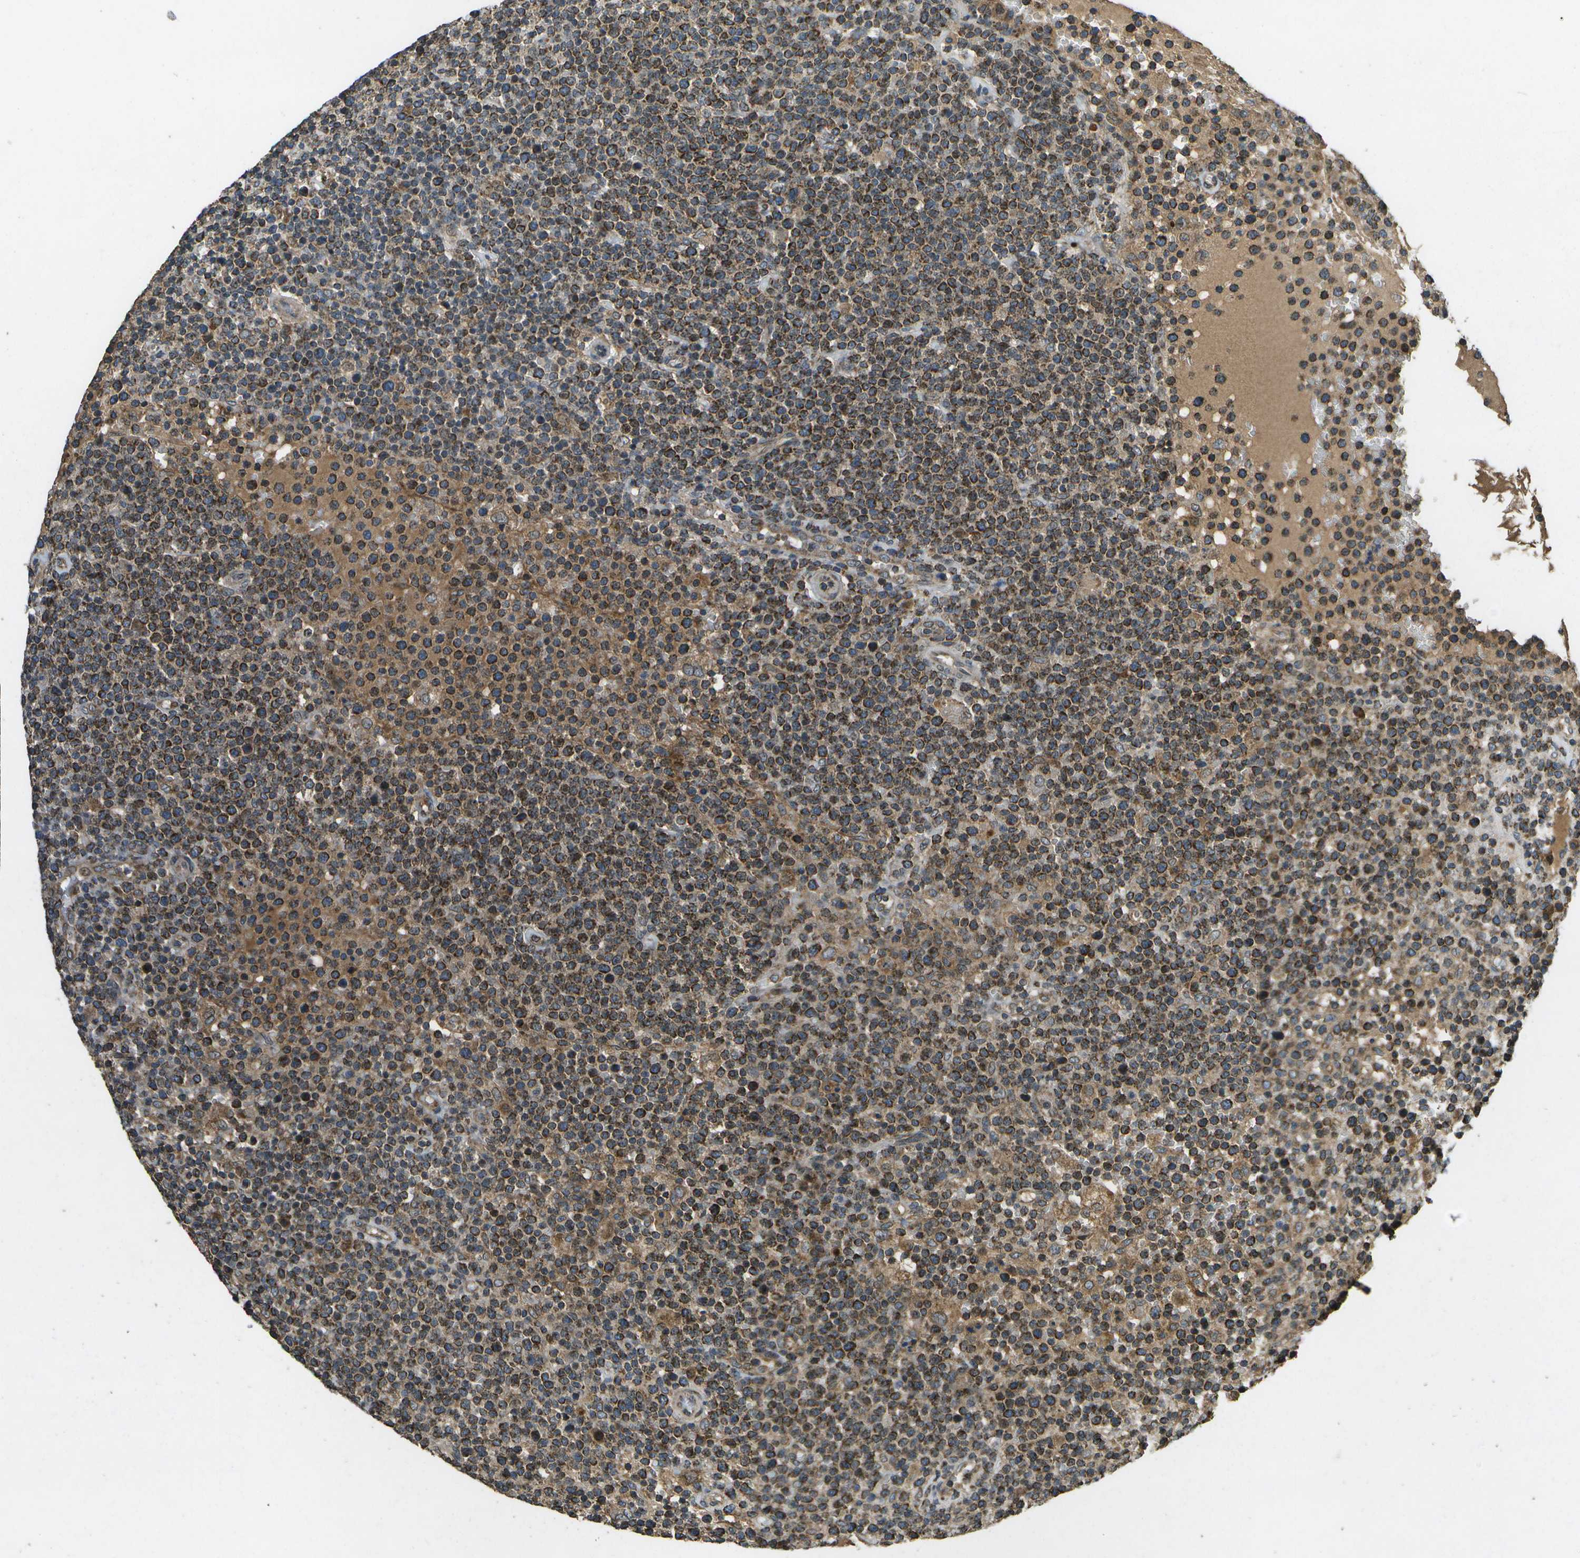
{"staining": {"intensity": "strong", "quantity": ">75%", "location": "cytoplasmic/membranous"}, "tissue": "lymphoma", "cell_type": "Tumor cells", "image_type": "cancer", "snomed": [{"axis": "morphology", "description": "Malignant lymphoma, non-Hodgkin's type, High grade"}, {"axis": "topography", "description": "Lymph node"}], "caption": "Protein expression analysis of lymphoma exhibits strong cytoplasmic/membranous staining in about >75% of tumor cells.", "gene": "HFE", "patient": {"sex": "male", "age": 61}}